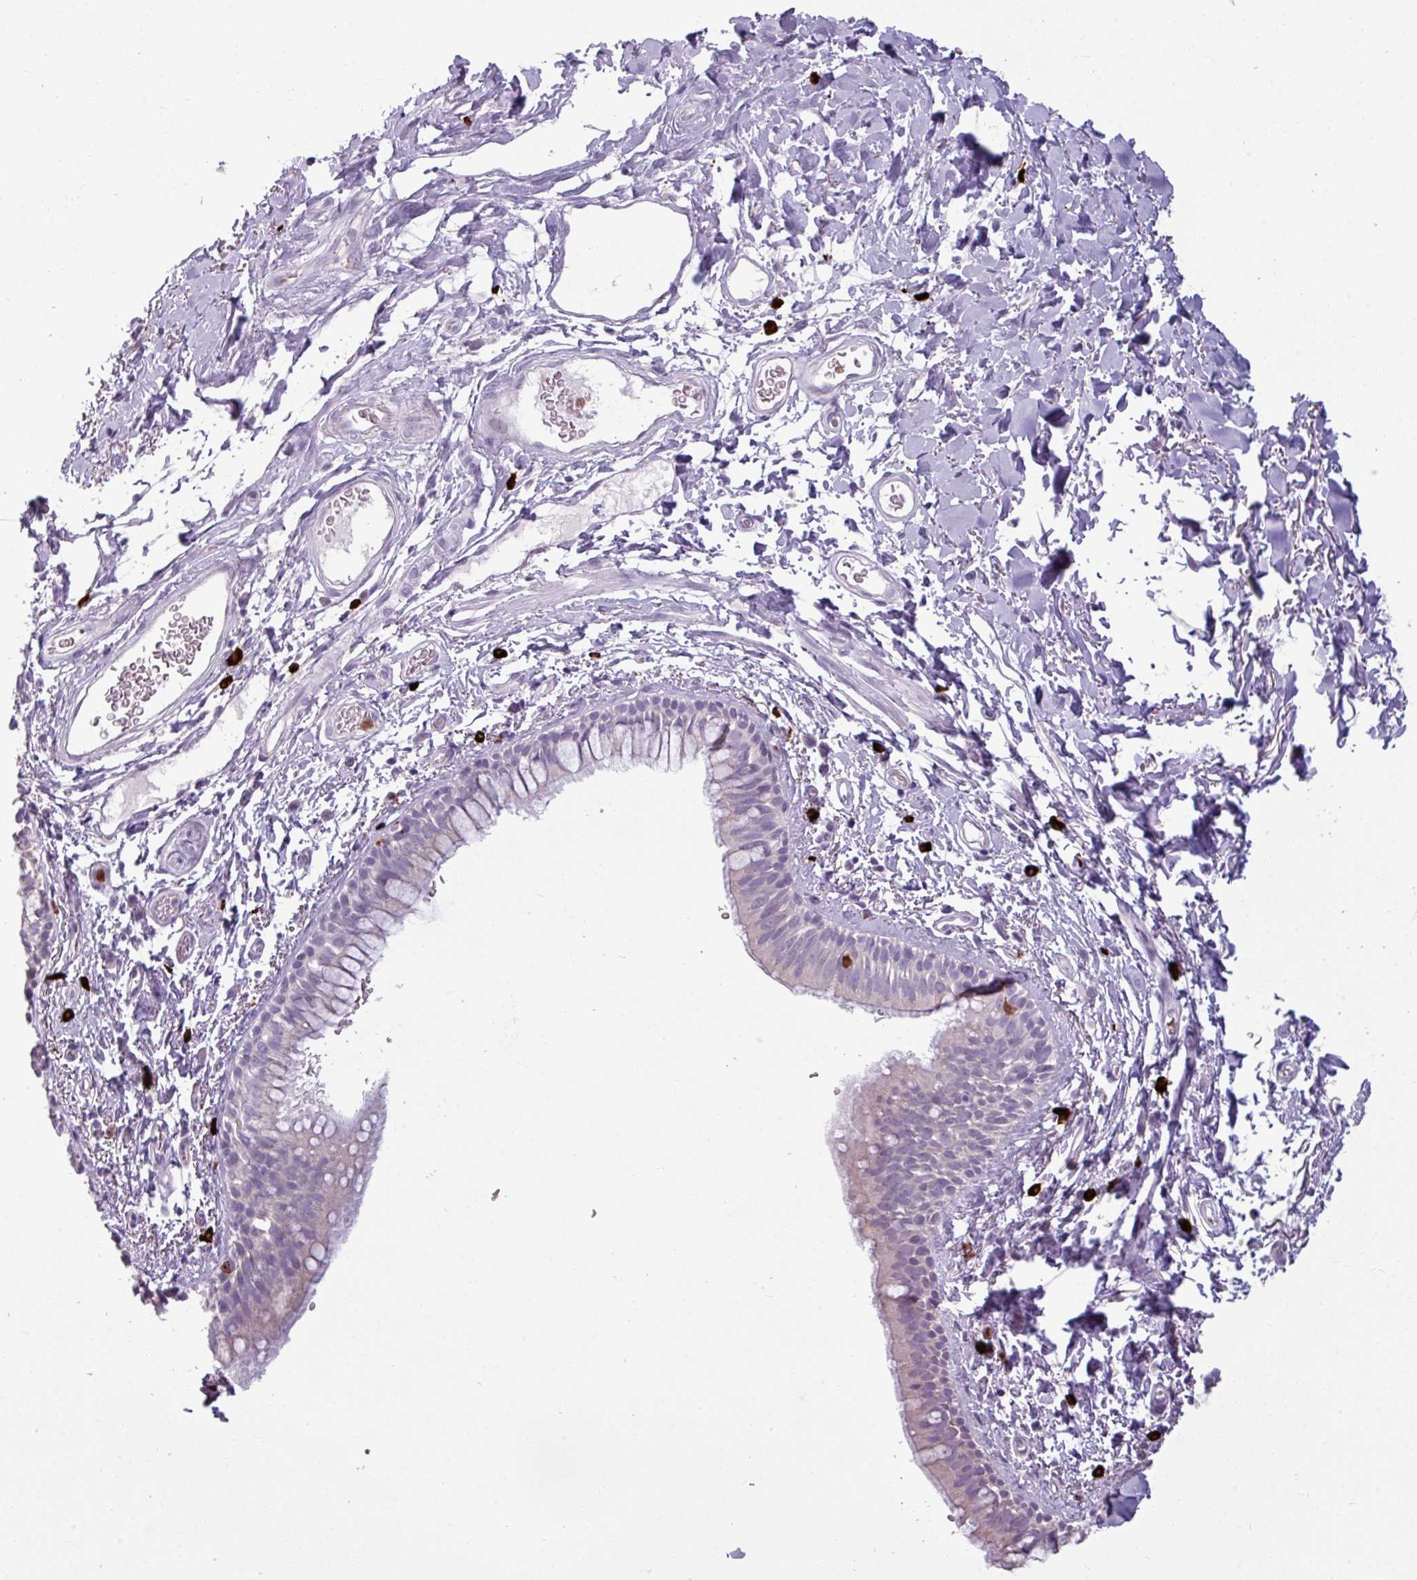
{"staining": {"intensity": "negative", "quantity": "none", "location": "none"}, "tissue": "bronchus", "cell_type": "Respiratory epithelial cells", "image_type": "normal", "snomed": [{"axis": "morphology", "description": "Normal tissue, NOS"}, {"axis": "morphology", "description": "Squamous cell carcinoma, NOS"}, {"axis": "topography", "description": "Bronchus"}, {"axis": "topography", "description": "Lung"}], "caption": "High magnification brightfield microscopy of benign bronchus stained with DAB (3,3'-diaminobenzidine) (brown) and counterstained with hematoxylin (blue): respiratory epithelial cells show no significant expression. (DAB immunohistochemistry (IHC), high magnification).", "gene": "TRIM39", "patient": {"sex": "female", "age": 70}}